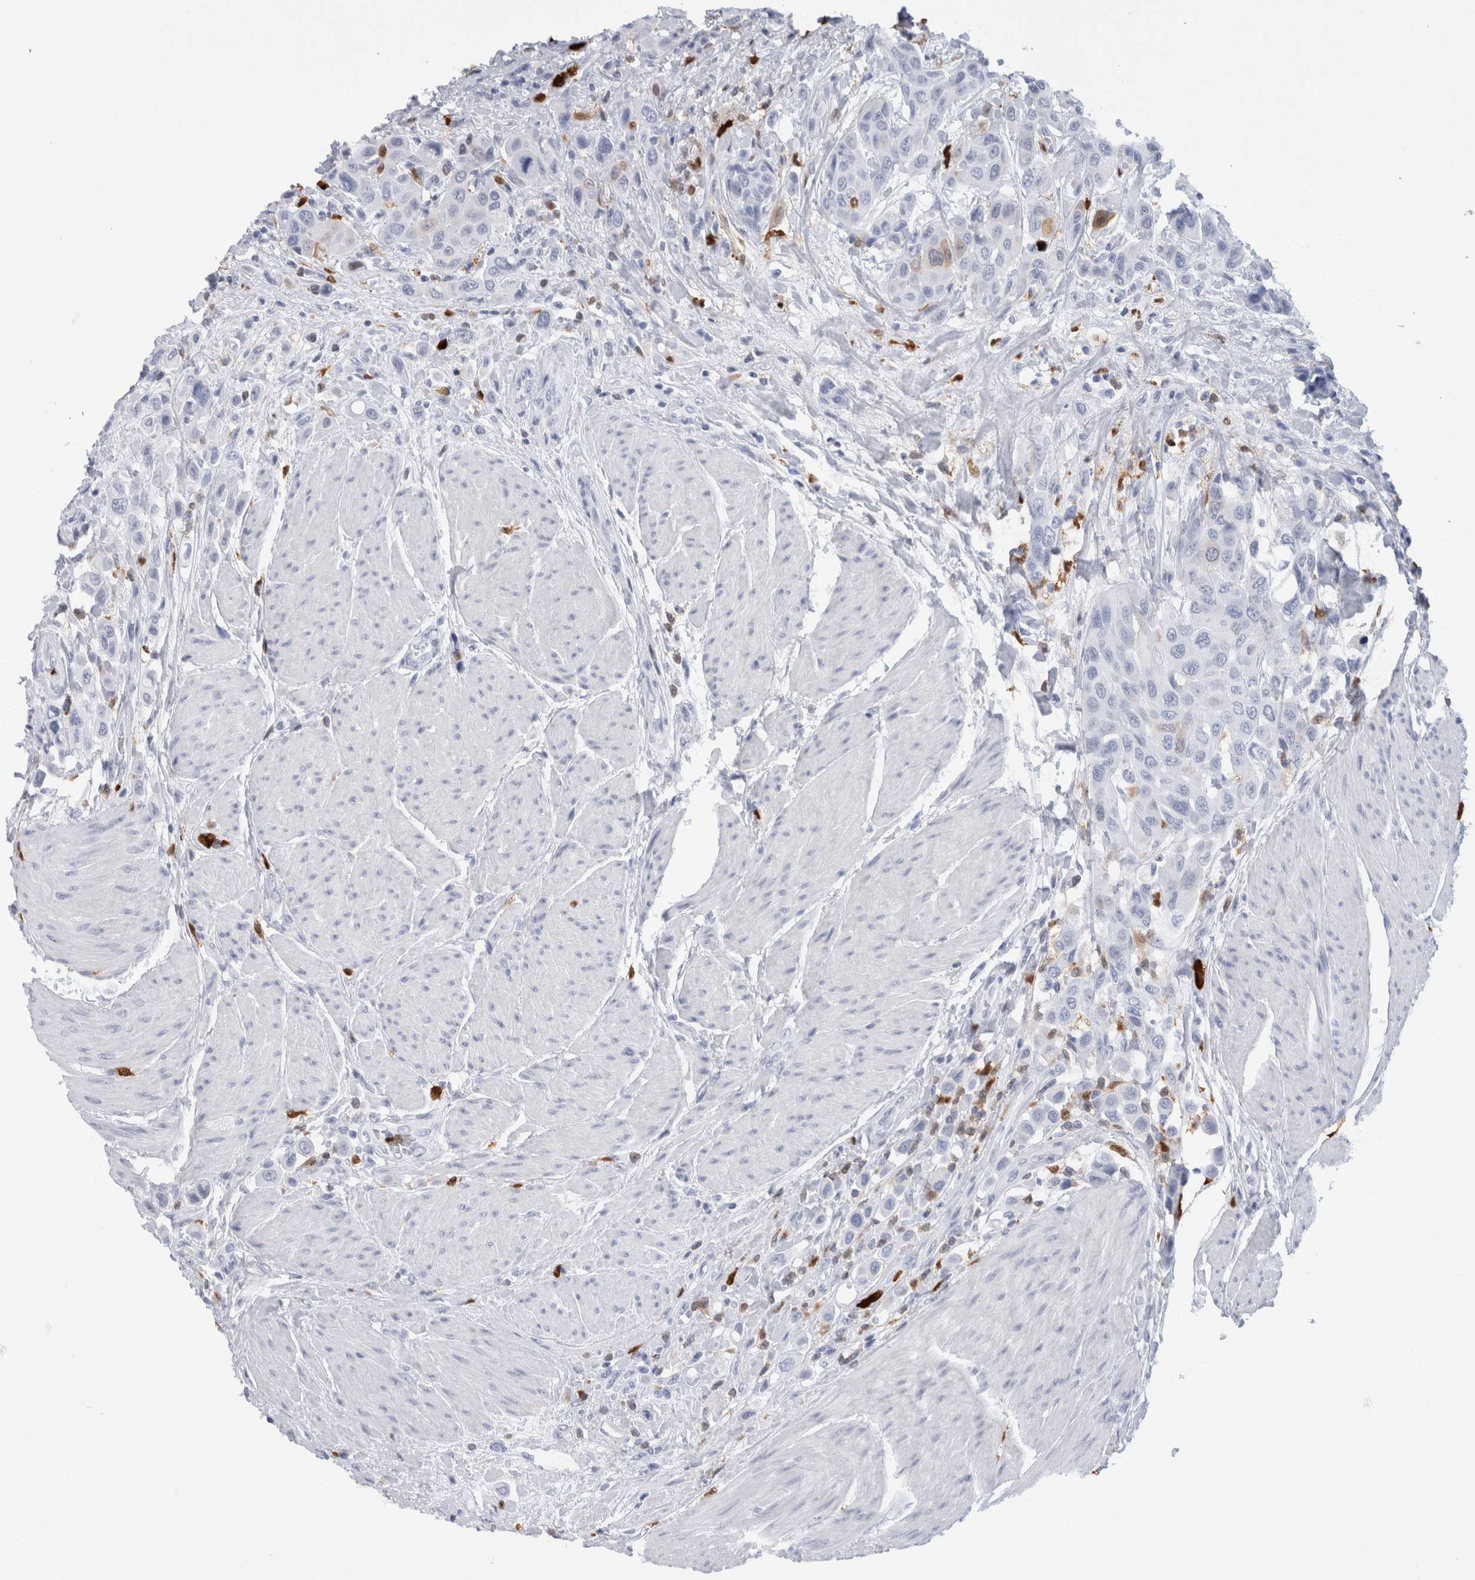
{"staining": {"intensity": "negative", "quantity": "none", "location": "none"}, "tissue": "urothelial cancer", "cell_type": "Tumor cells", "image_type": "cancer", "snomed": [{"axis": "morphology", "description": "Urothelial carcinoma, High grade"}, {"axis": "topography", "description": "Urinary bladder"}], "caption": "An immunohistochemistry micrograph of urothelial cancer is shown. There is no staining in tumor cells of urothelial cancer. (Stains: DAB immunohistochemistry with hematoxylin counter stain, Microscopy: brightfield microscopy at high magnification).", "gene": "S100A8", "patient": {"sex": "male", "age": 50}}